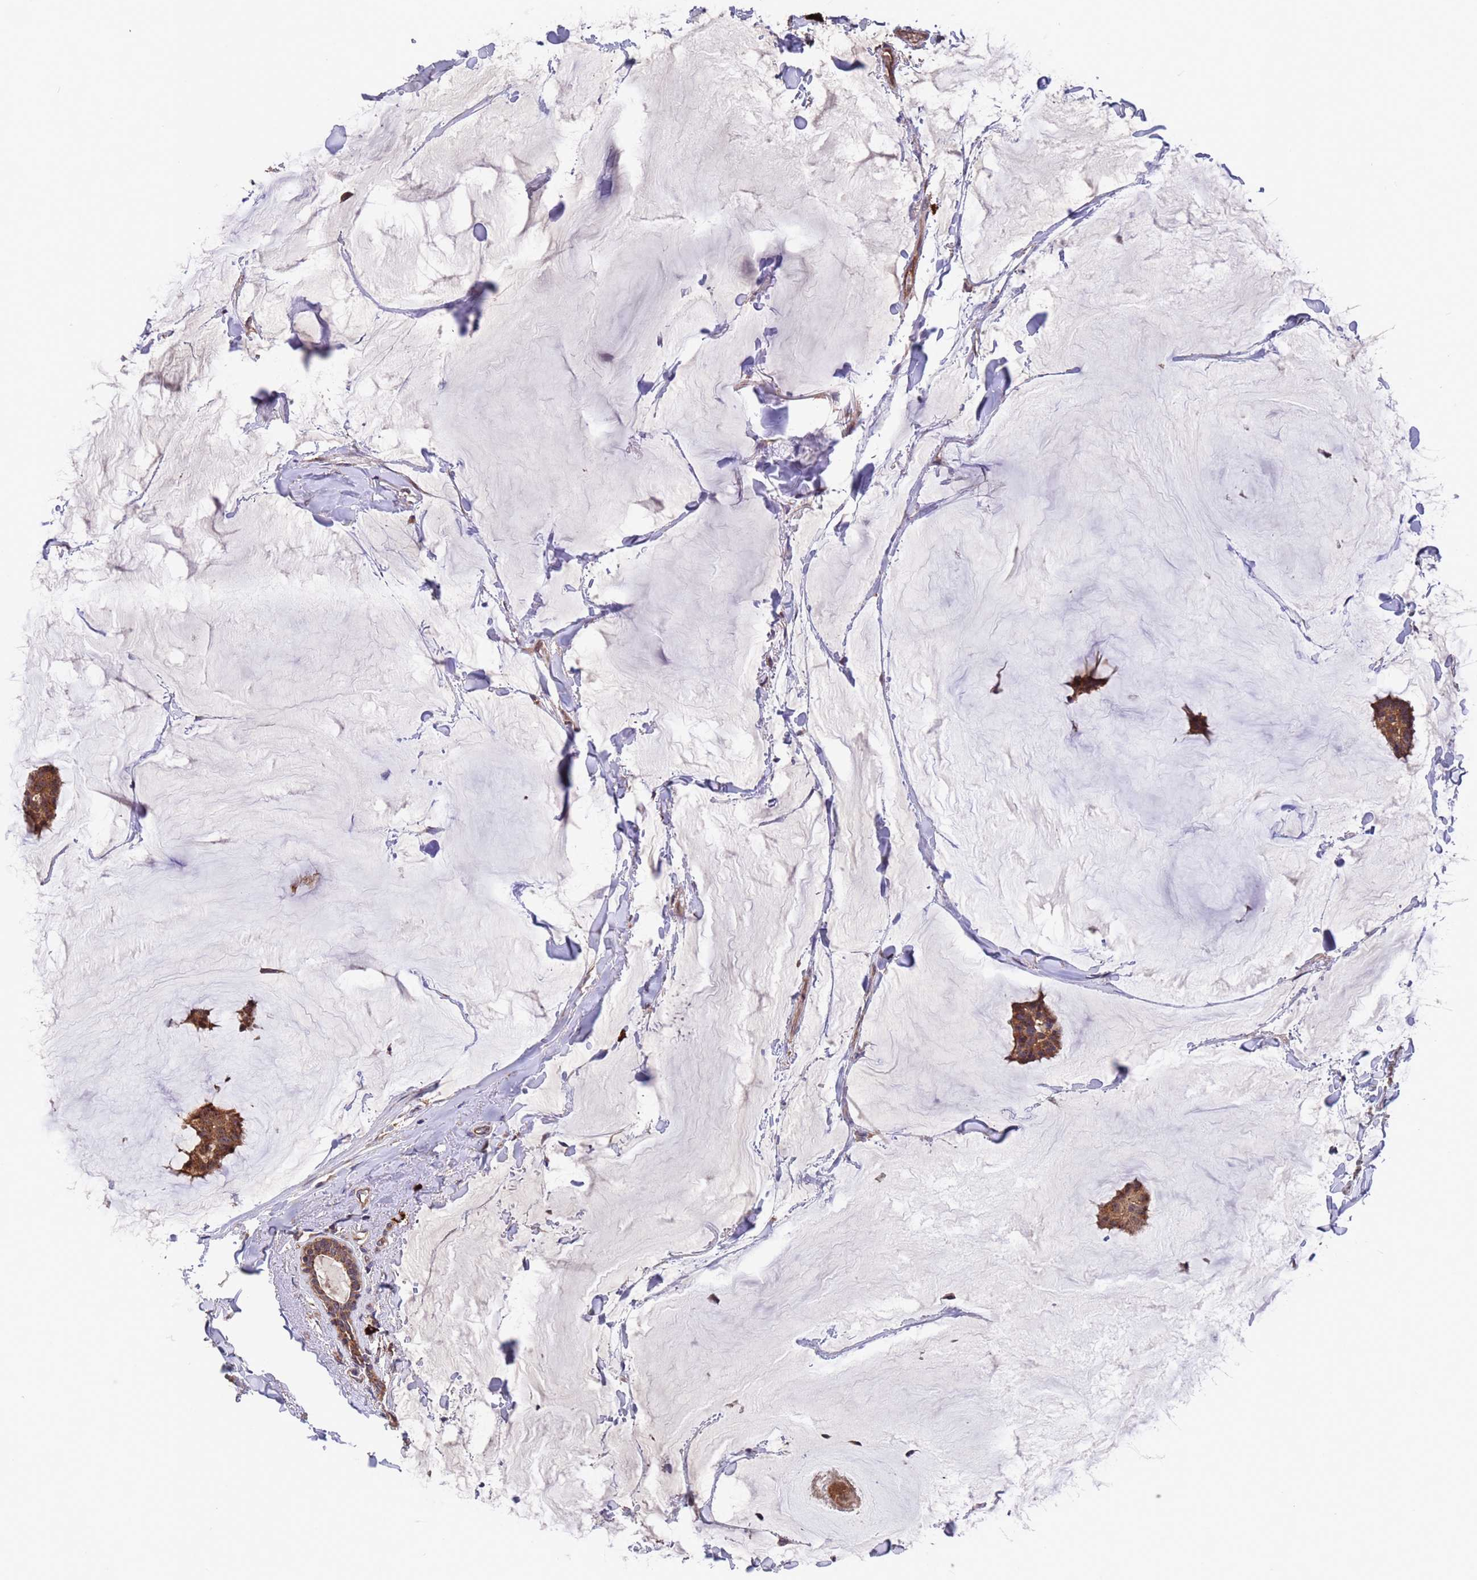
{"staining": {"intensity": "moderate", "quantity": ">75%", "location": "cytoplasmic/membranous"}, "tissue": "breast cancer", "cell_type": "Tumor cells", "image_type": "cancer", "snomed": [{"axis": "morphology", "description": "Duct carcinoma"}, {"axis": "topography", "description": "Breast"}], "caption": "The immunohistochemical stain labels moderate cytoplasmic/membranous expression in tumor cells of breast cancer (invasive ductal carcinoma) tissue.", "gene": "TSR3", "patient": {"sex": "female", "age": 93}}